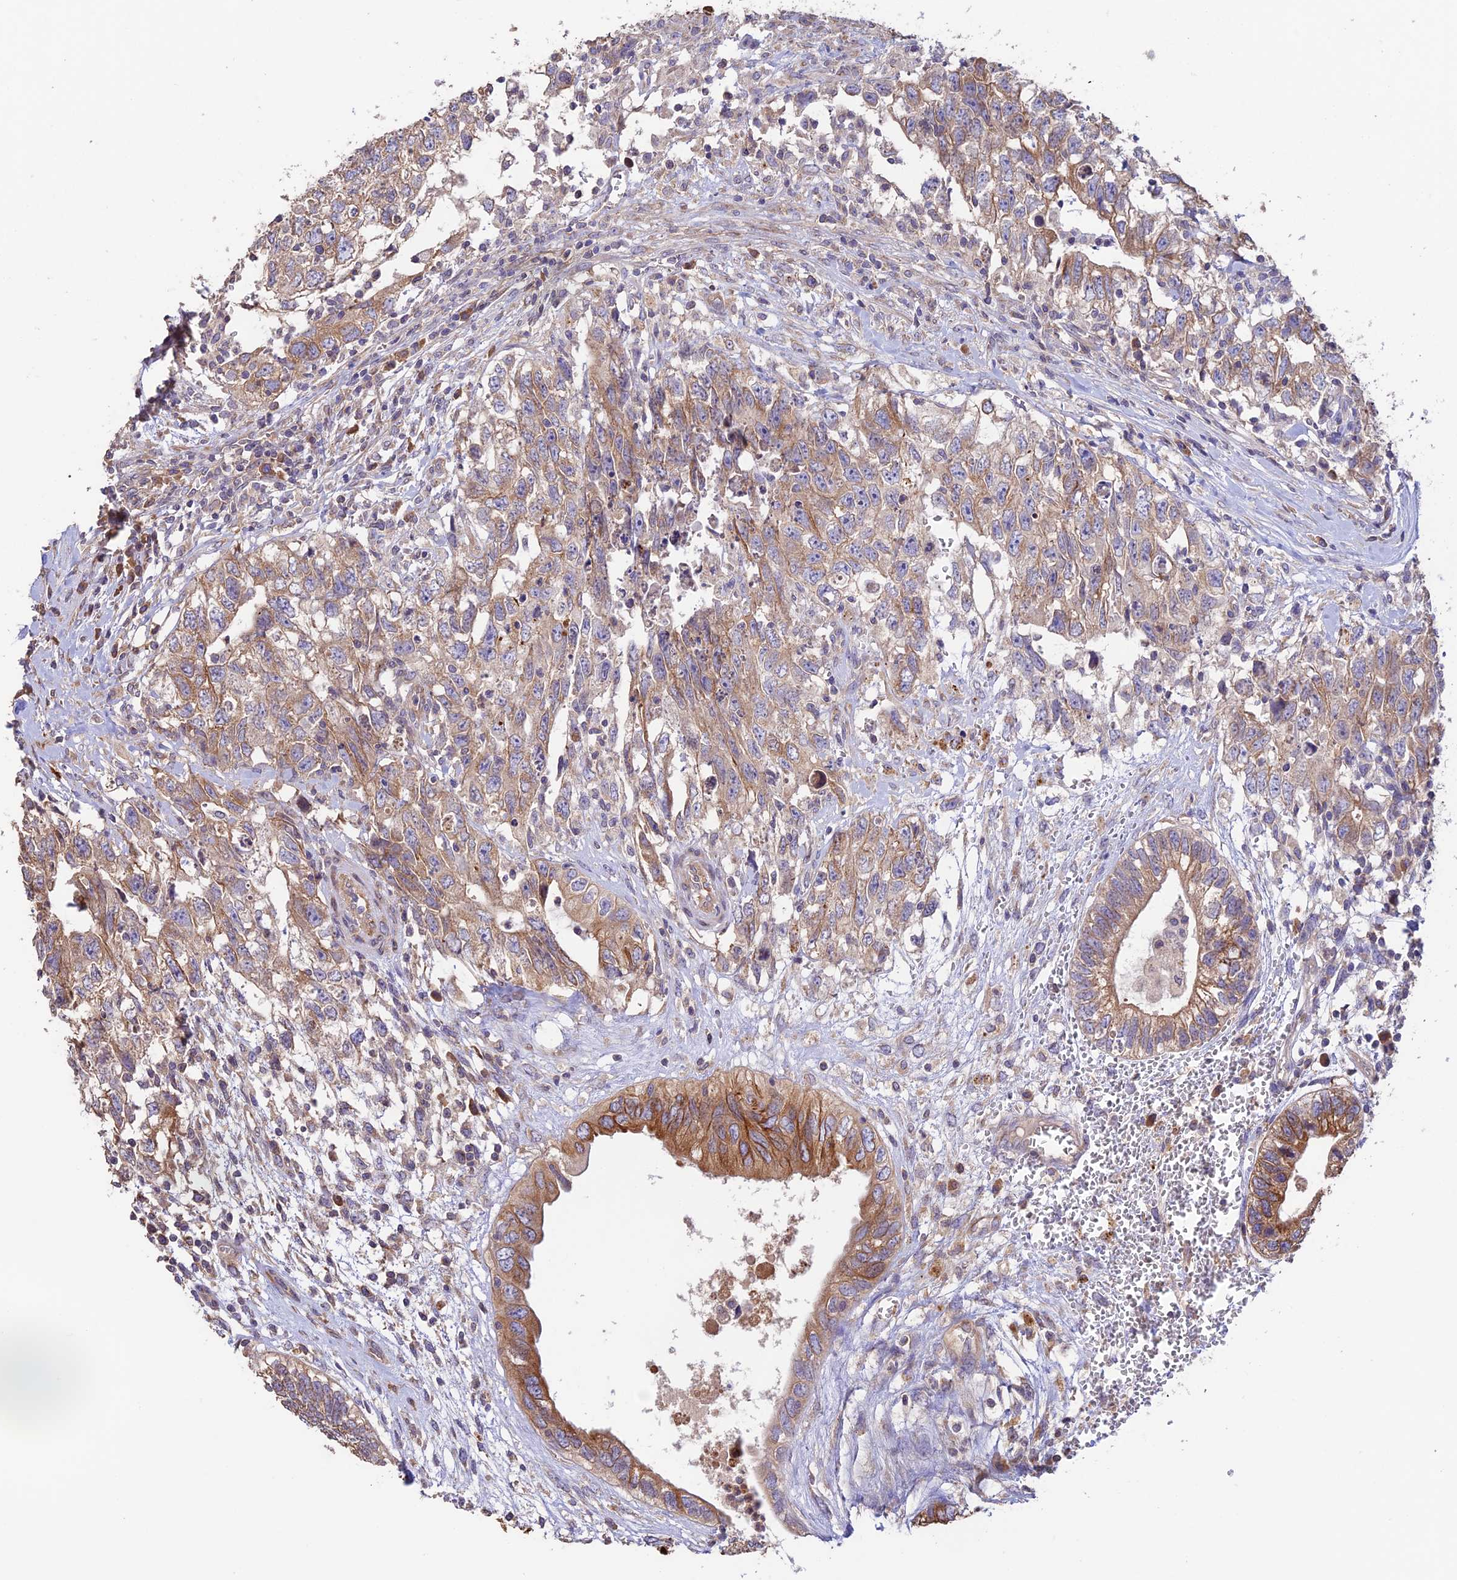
{"staining": {"intensity": "moderate", "quantity": ">75%", "location": "cytoplasmic/membranous"}, "tissue": "testis cancer", "cell_type": "Tumor cells", "image_type": "cancer", "snomed": [{"axis": "morphology", "description": "Seminoma, NOS"}, {"axis": "morphology", "description": "Carcinoma, Embryonal, NOS"}, {"axis": "topography", "description": "Testis"}], "caption": "Testis cancer tissue demonstrates moderate cytoplasmic/membranous positivity in about >75% of tumor cells", "gene": "EMC3", "patient": {"sex": "male", "age": 29}}